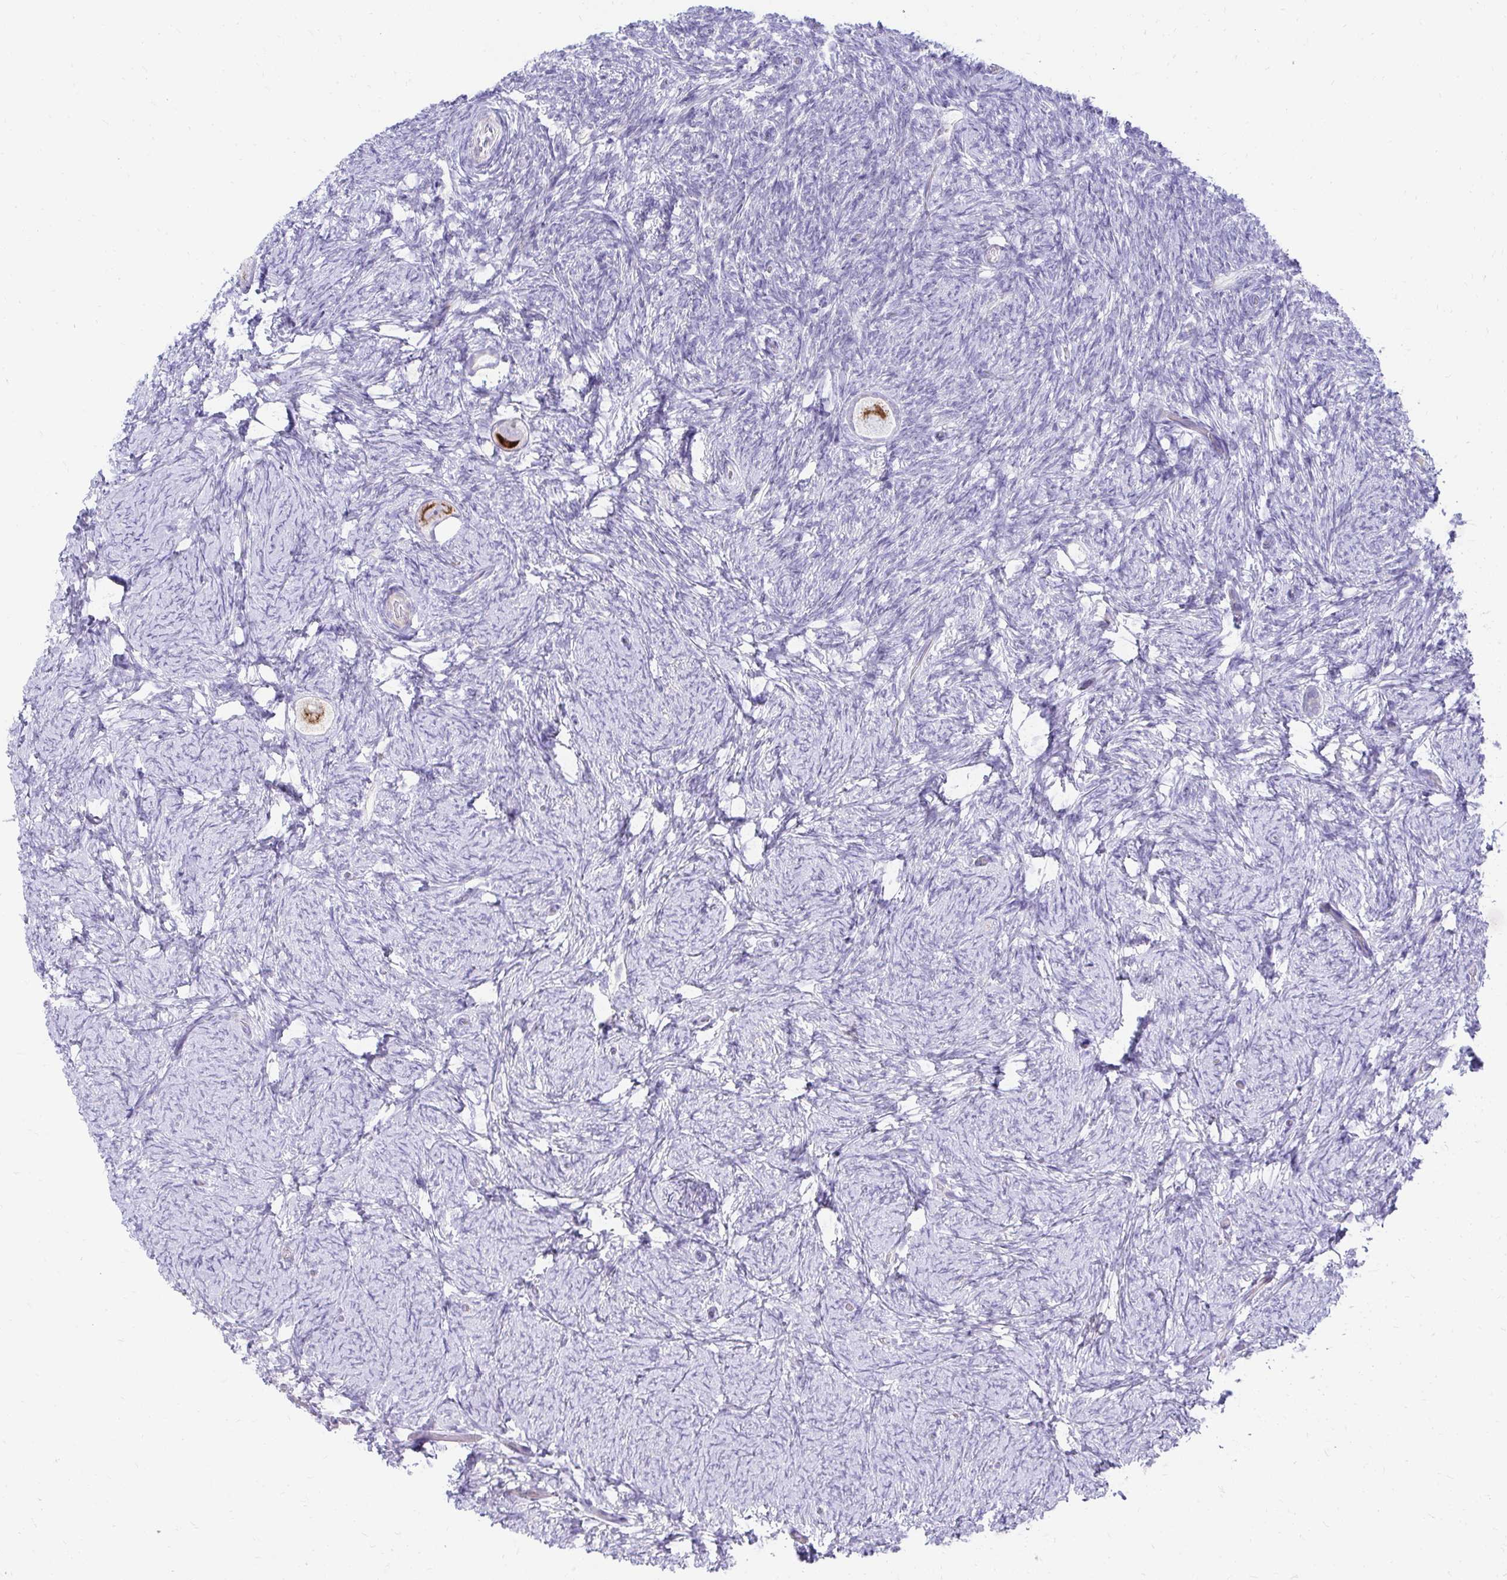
{"staining": {"intensity": "strong", "quantity": "25%-75%", "location": "cytoplasmic/membranous"}, "tissue": "ovary", "cell_type": "Follicle cells", "image_type": "normal", "snomed": [{"axis": "morphology", "description": "Normal tissue, NOS"}, {"axis": "topography", "description": "Ovary"}], "caption": "Immunohistochemical staining of benign human ovary exhibits 25%-75% levels of strong cytoplasmic/membranous protein expression in approximately 25%-75% of follicle cells.", "gene": "PRRG3", "patient": {"sex": "female", "age": 34}}